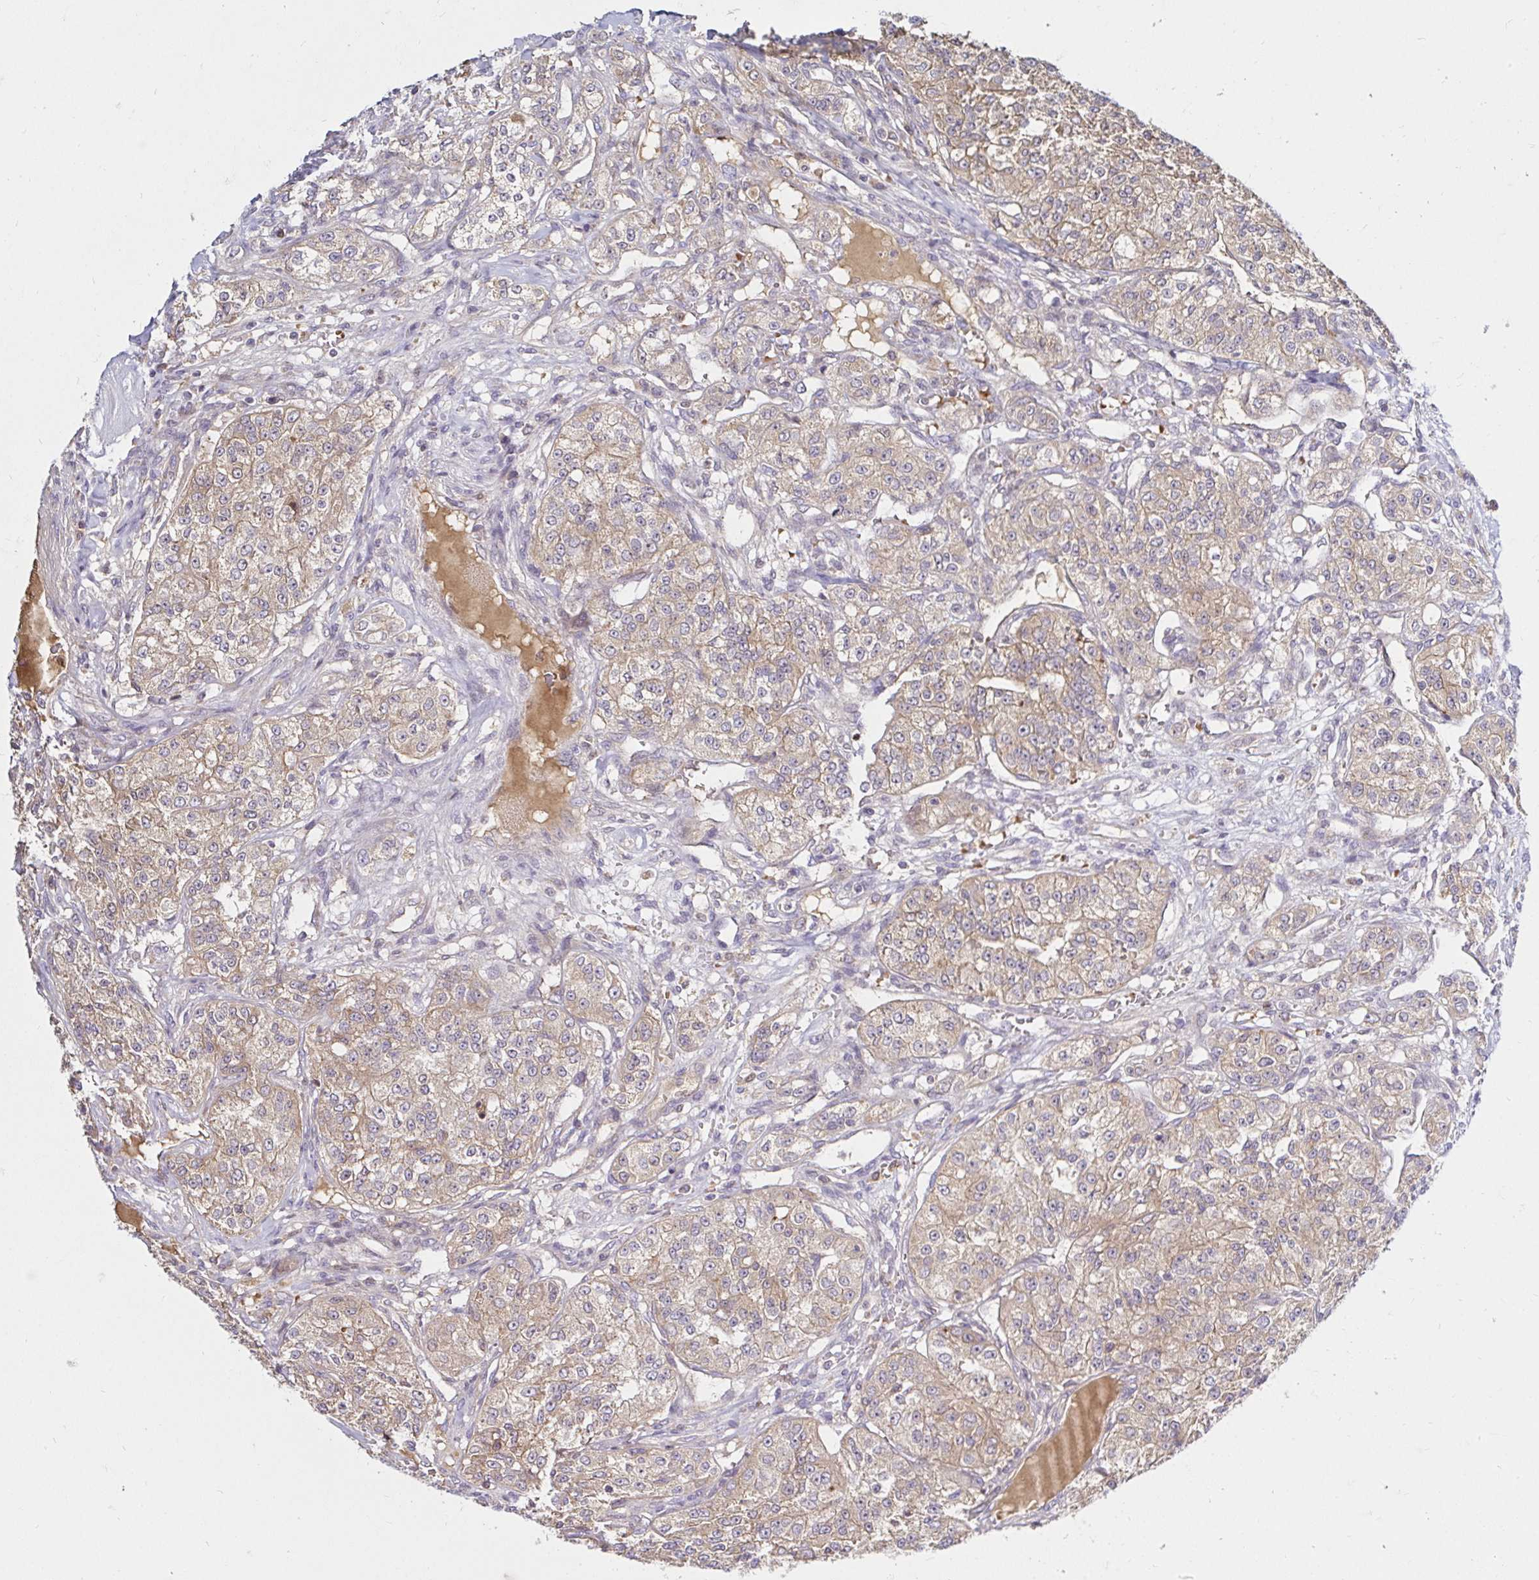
{"staining": {"intensity": "moderate", "quantity": ">75%", "location": "cytoplasmic/membranous"}, "tissue": "renal cancer", "cell_type": "Tumor cells", "image_type": "cancer", "snomed": [{"axis": "morphology", "description": "Adenocarcinoma, NOS"}, {"axis": "topography", "description": "Kidney"}], "caption": "The image shows a brown stain indicating the presence of a protein in the cytoplasmic/membranous of tumor cells in renal cancer. (DAB (3,3'-diaminobenzidine) IHC, brown staining for protein, blue staining for nuclei).", "gene": "ARHGEF37", "patient": {"sex": "female", "age": 63}}